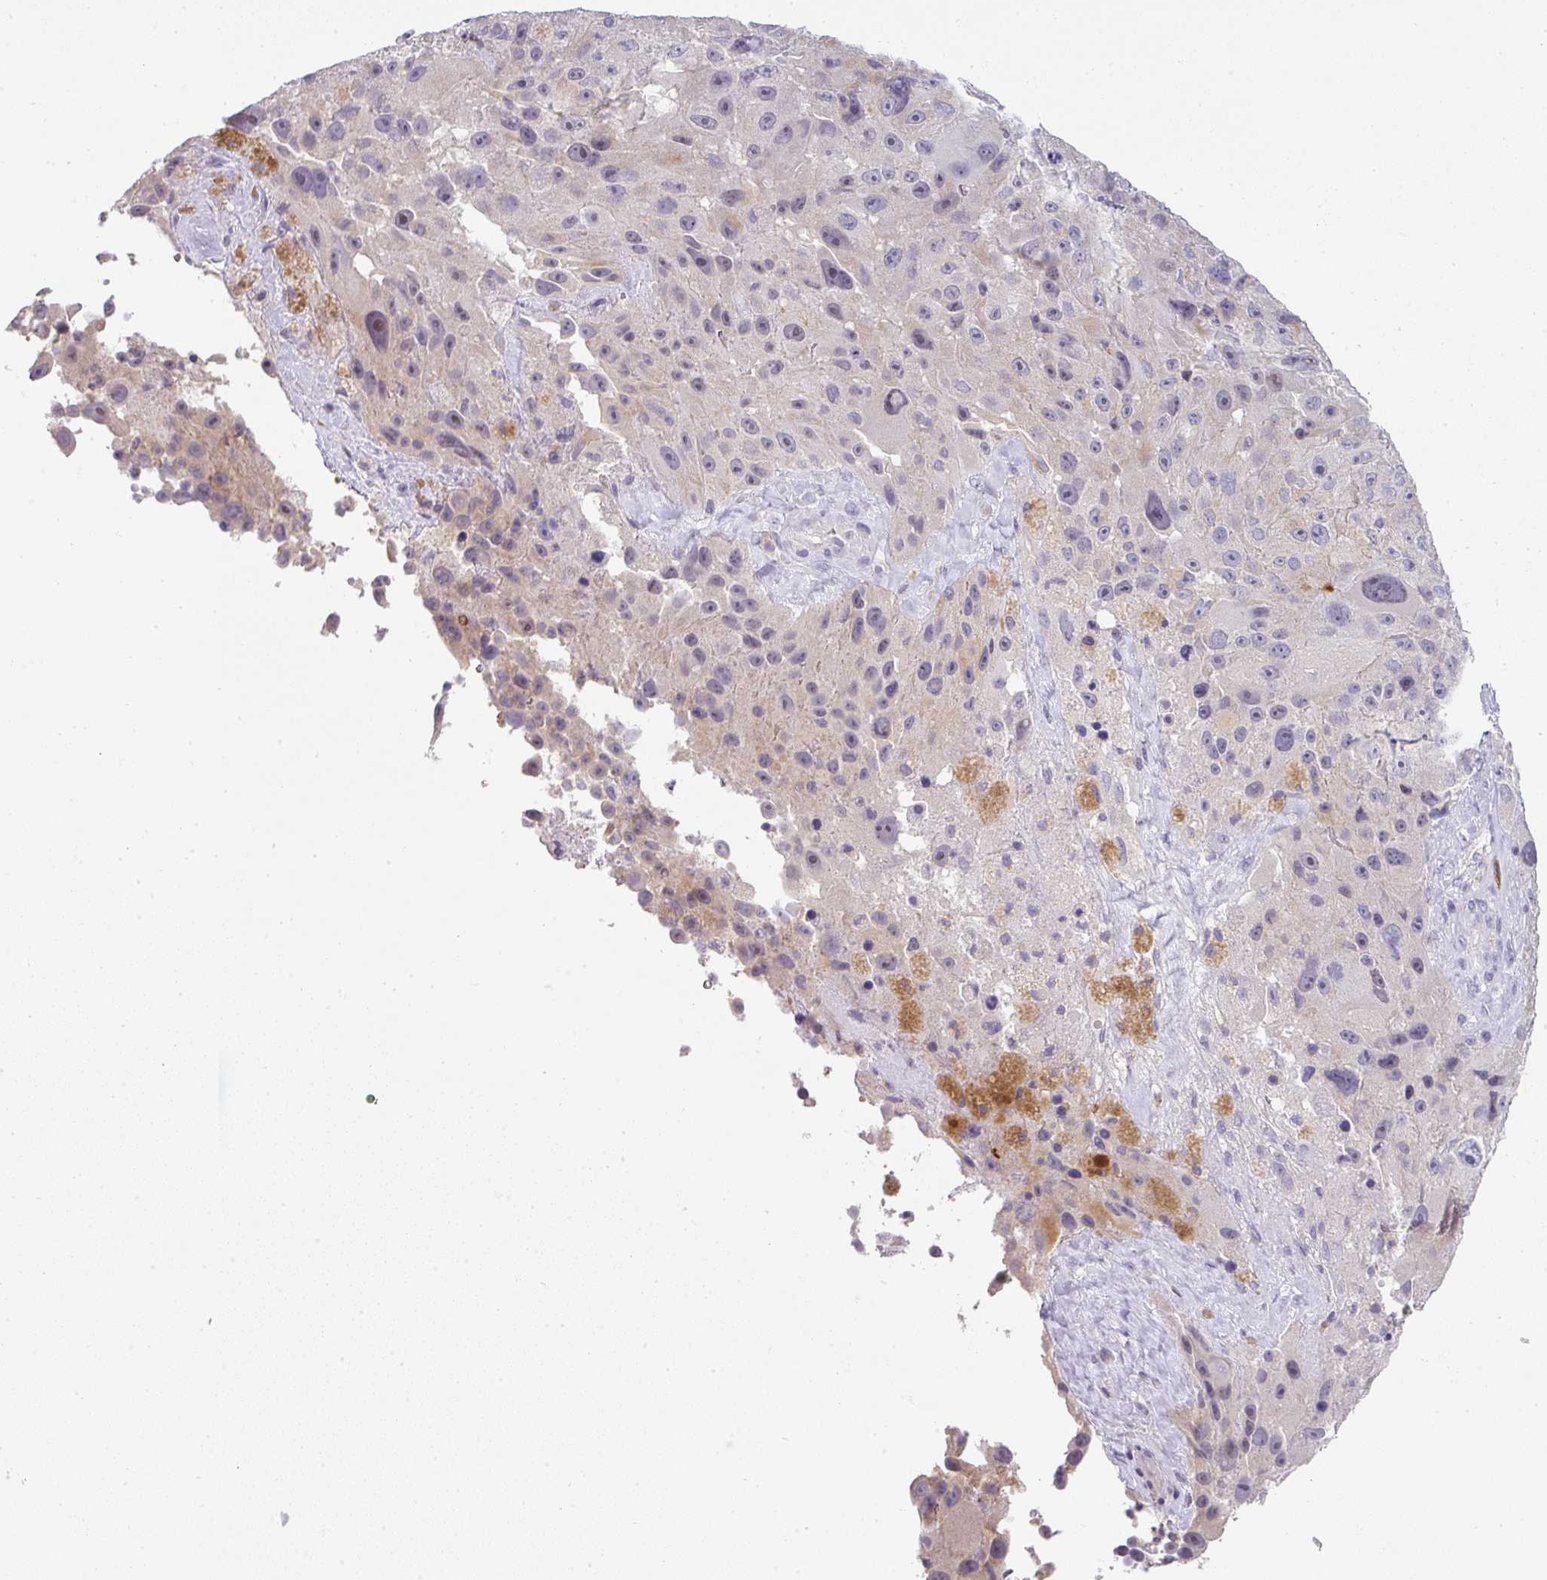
{"staining": {"intensity": "negative", "quantity": "none", "location": "none"}, "tissue": "melanoma", "cell_type": "Tumor cells", "image_type": "cancer", "snomed": [{"axis": "morphology", "description": "Malignant melanoma, Metastatic site"}, {"axis": "topography", "description": "Lymph node"}], "caption": "Melanoma was stained to show a protein in brown. There is no significant positivity in tumor cells.", "gene": "BTLA", "patient": {"sex": "male", "age": 62}}